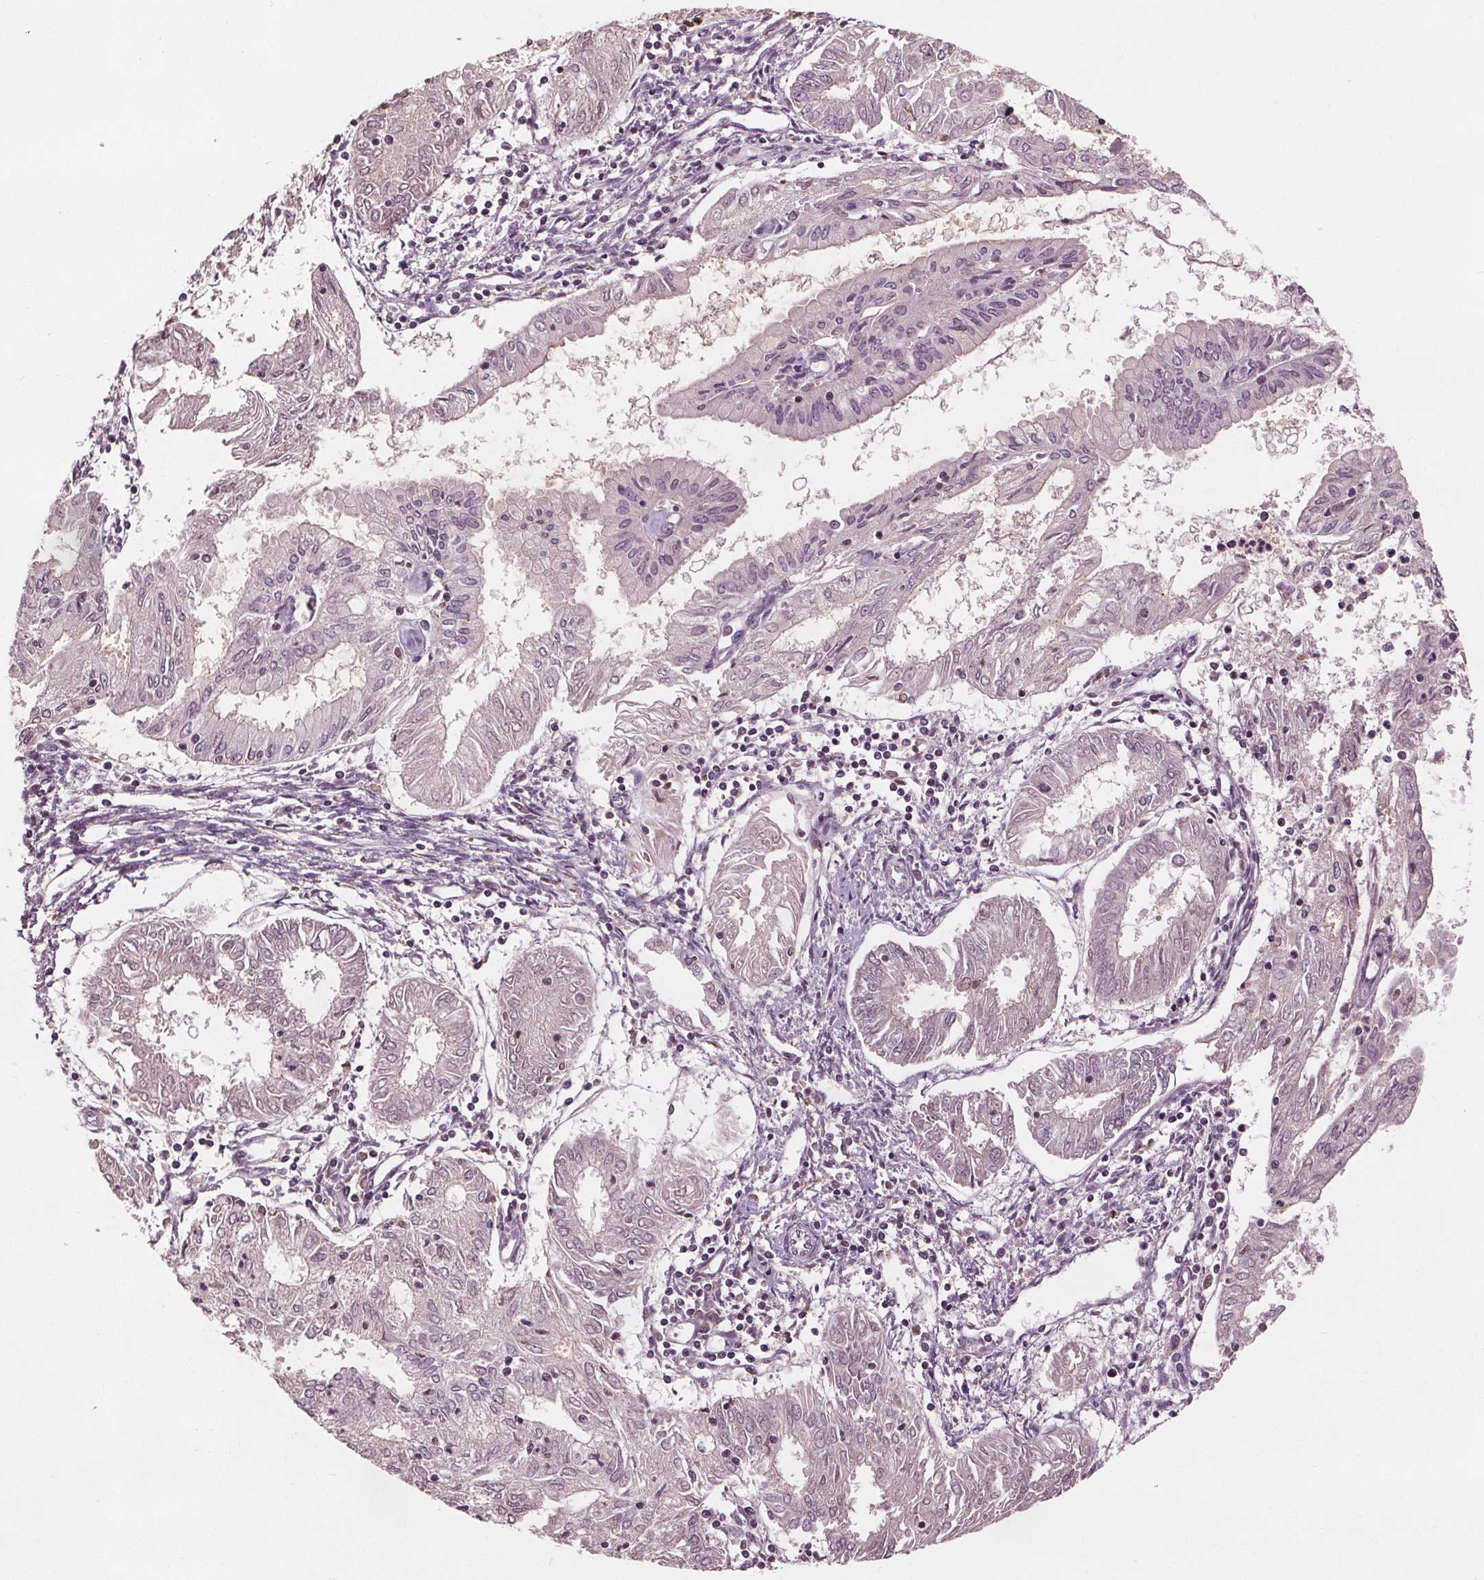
{"staining": {"intensity": "weak", "quantity": "<25%", "location": "cytoplasmic/membranous"}, "tissue": "endometrial cancer", "cell_type": "Tumor cells", "image_type": "cancer", "snomed": [{"axis": "morphology", "description": "Adenocarcinoma, NOS"}, {"axis": "topography", "description": "Endometrium"}], "caption": "Tumor cells are negative for brown protein staining in adenocarcinoma (endometrial).", "gene": "DDX11", "patient": {"sex": "female", "age": 68}}